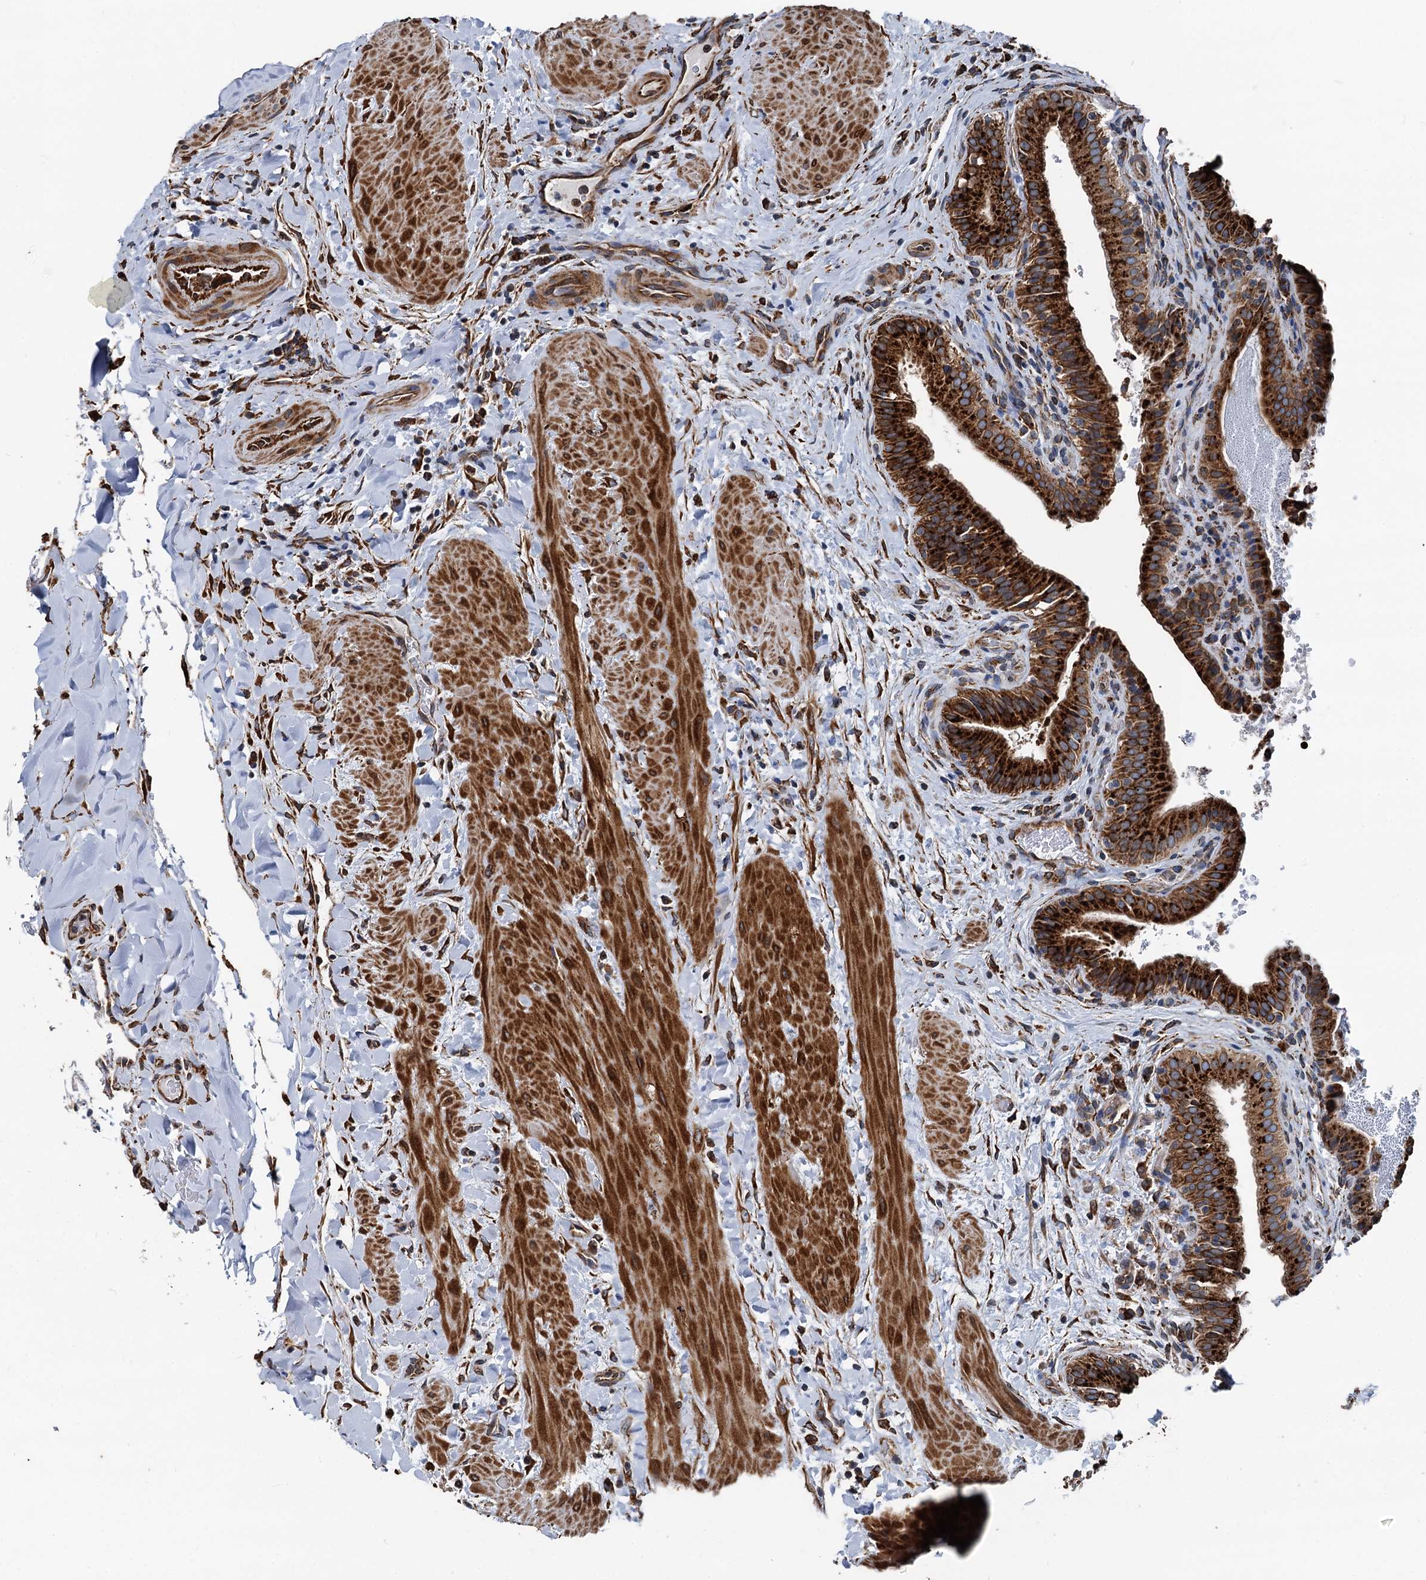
{"staining": {"intensity": "strong", "quantity": ">75%", "location": "cytoplasmic/membranous"}, "tissue": "gallbladder", "cell_type": "Glandular cells", "image_type": "normal", "snomed": [{"axis": "morphology", "description": "Normal tissue, NOS"}, {"axis": "topography", "description": "Gallbladder"}], "caption": "Human gallbladder stained with a brown dye reveals strong cytoplasmic/membranous positive expression in about >75% of glandular cells.", "gene": "NEURL1B", "patient": {"sex": "male", "age": 24}}